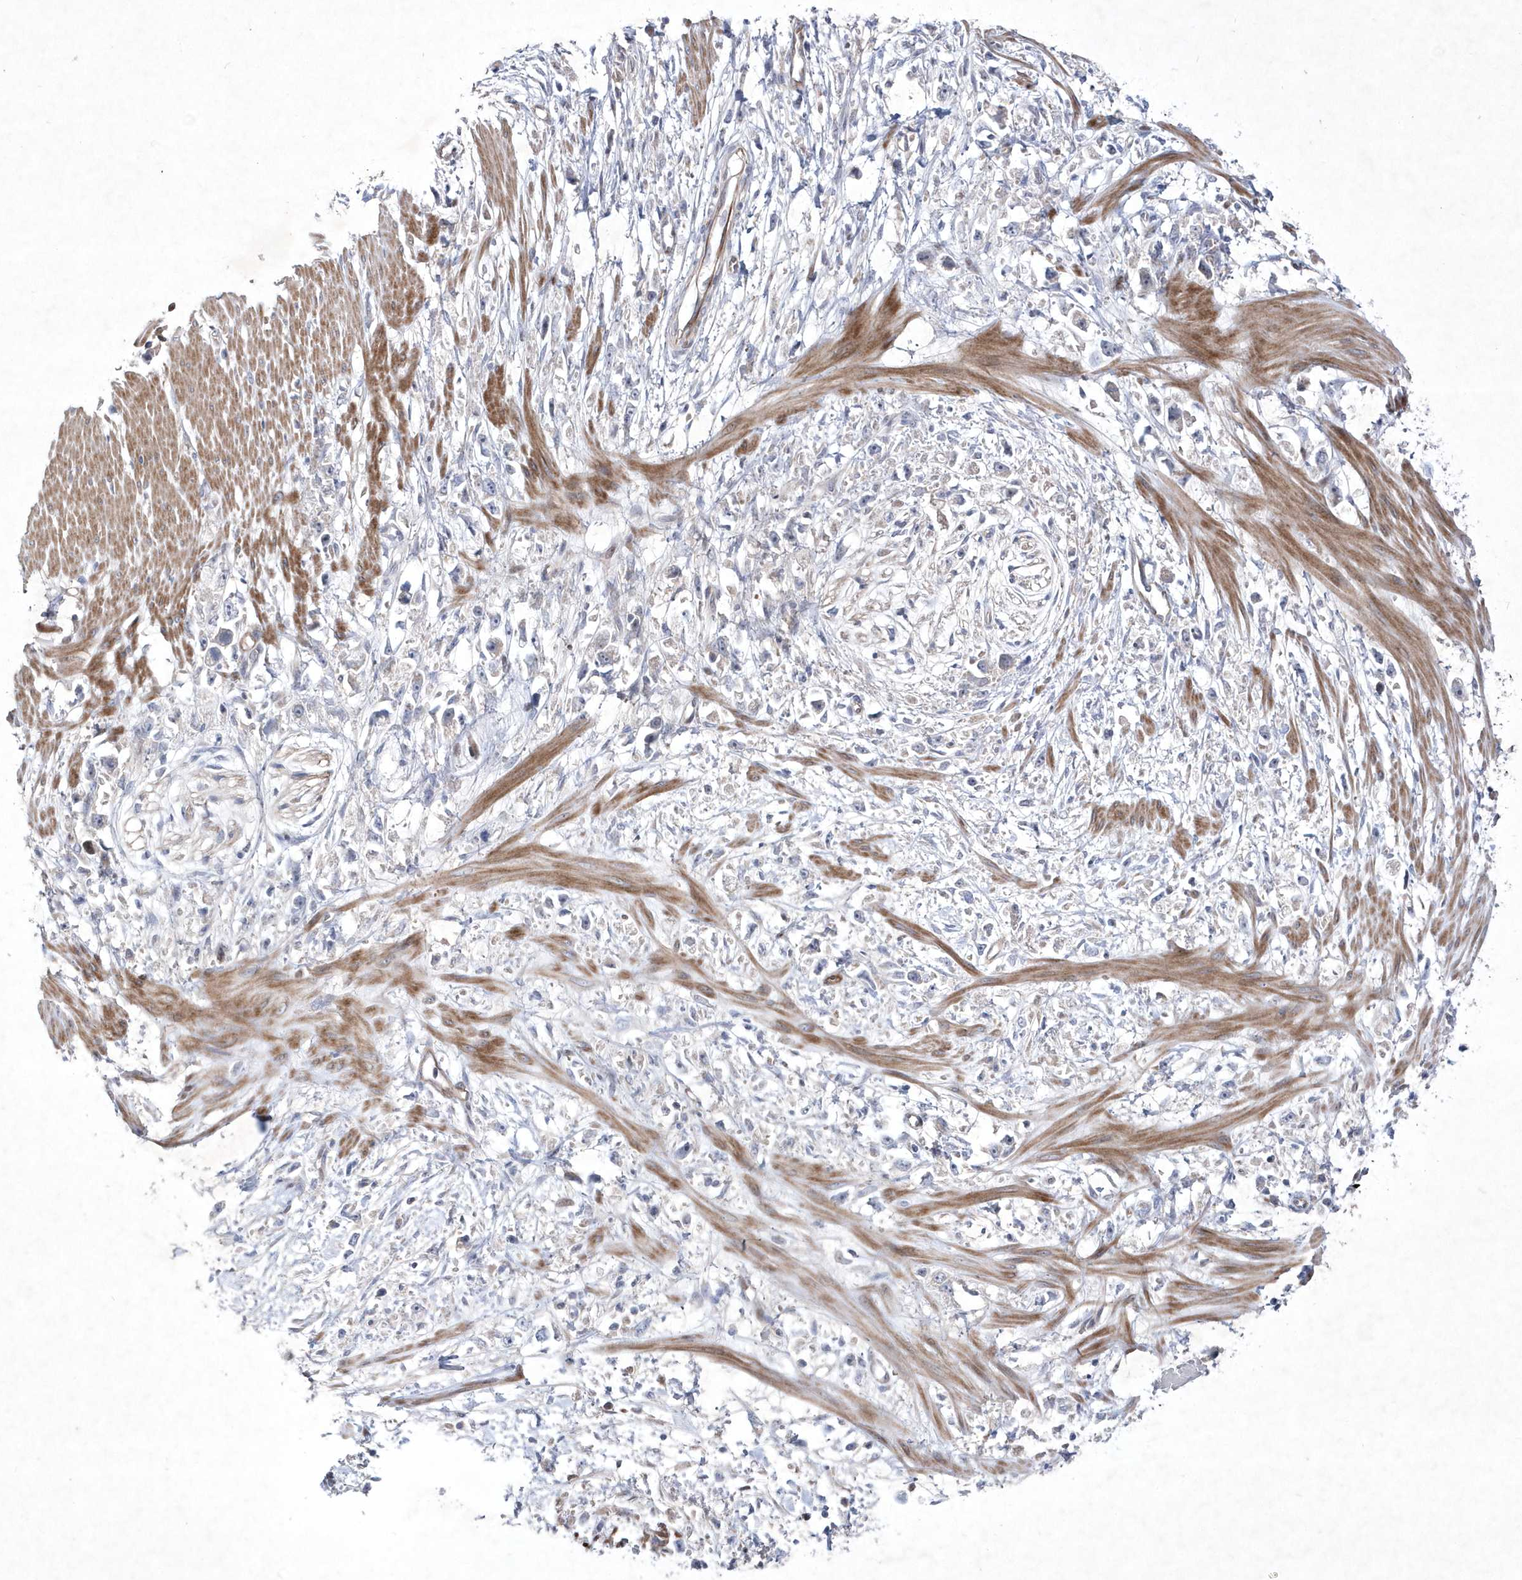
{"staining": {"intensity": "negative", "quantity": "none", "location": "none"}, "tissue": "stomach cancer", "cell_type": "Tumor cells", "image_type": "cancer", "snomed": [{"axis": "morphology", "description": "Adenocarcinoma, NOS"}, {"axis": "topography", "description": "Stomach"}], "caption": "A high-resolution image shows IHC staining of stomach cancer (adenocarcinoma), which exhibits no significant staining in tumor cells.", "gene": "DSPP", "patient": {"sex": "female", "age": 59}}